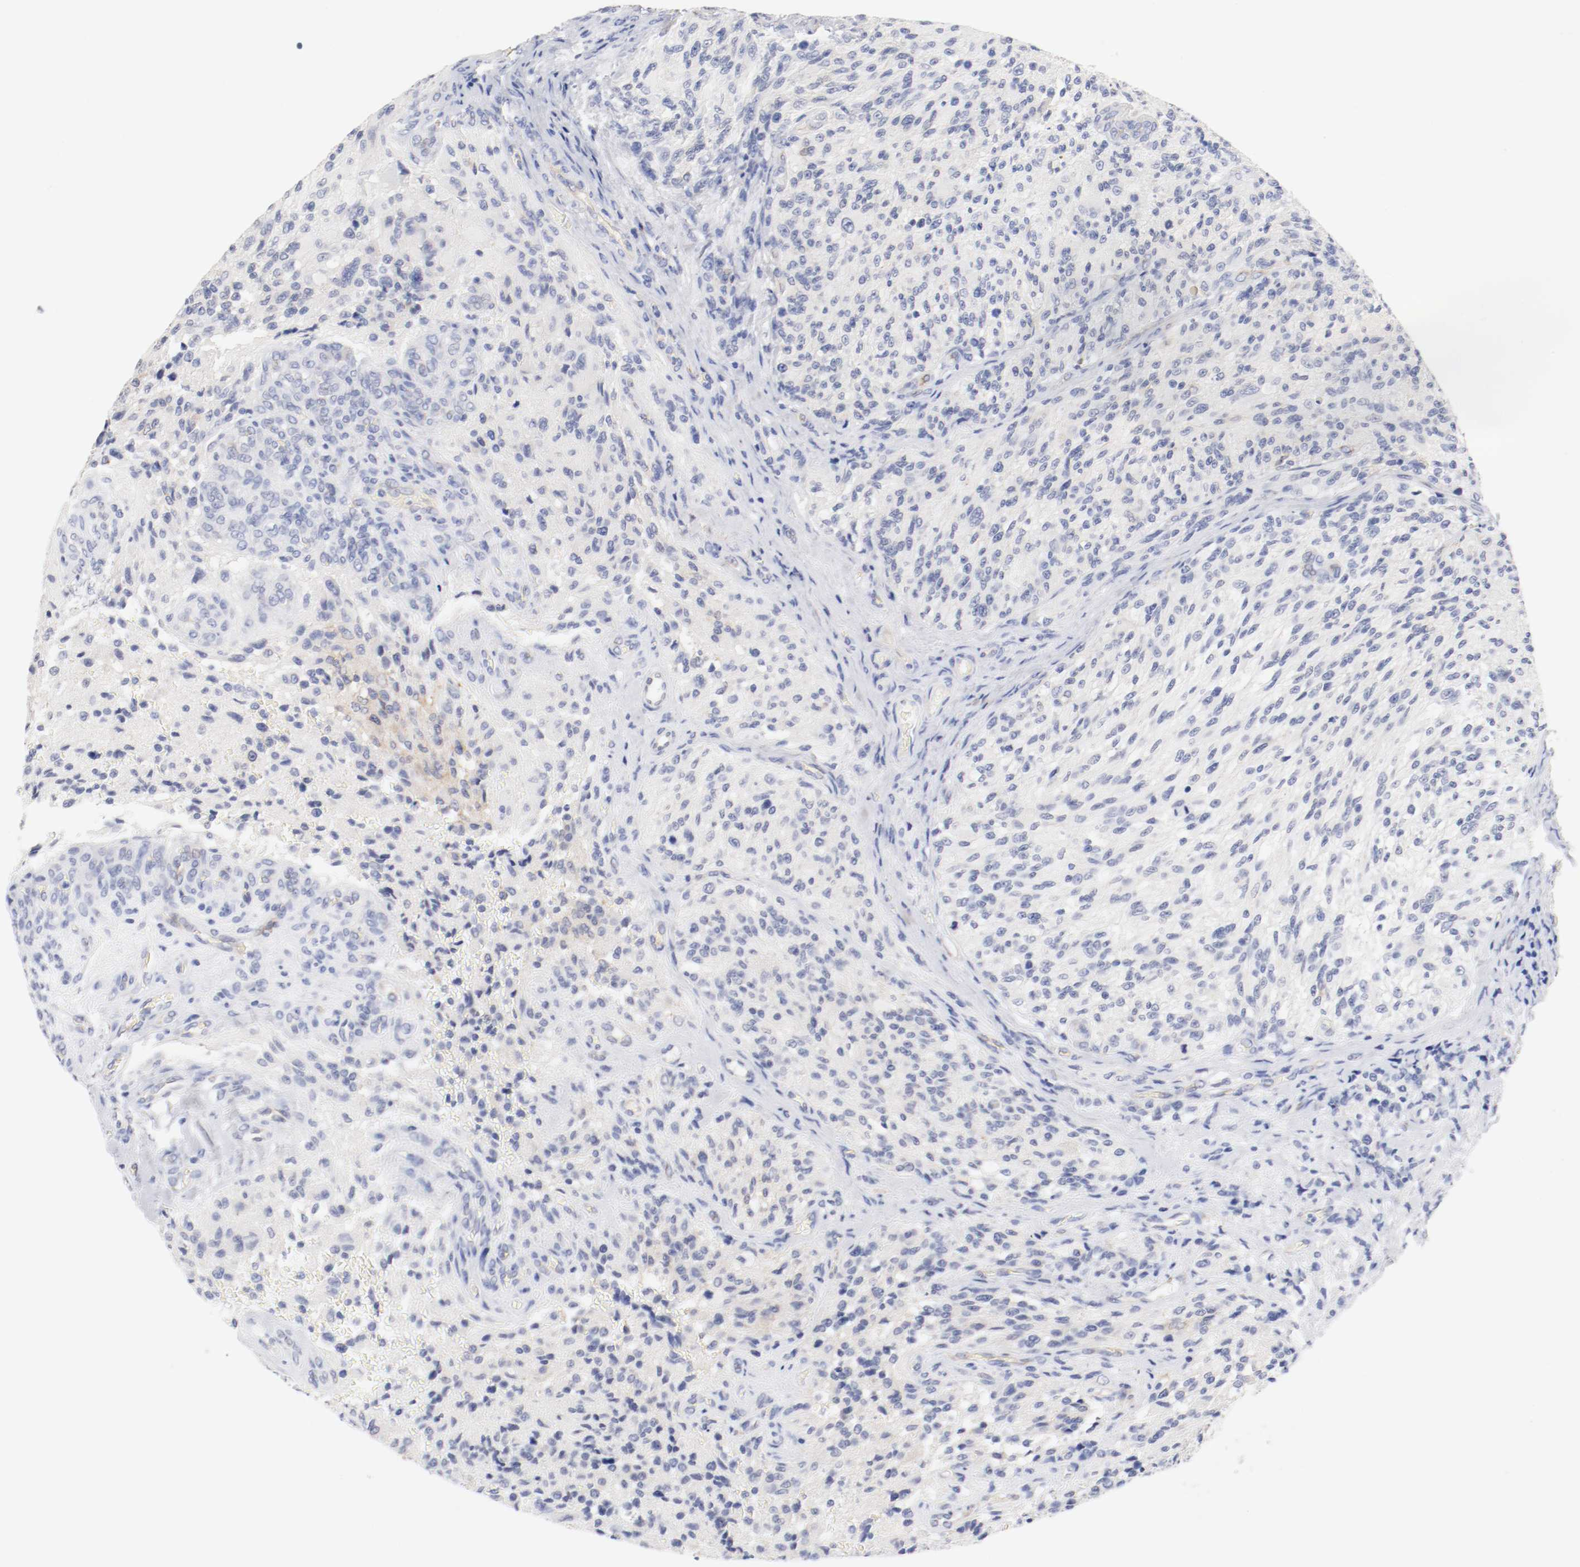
{"staining": {"intensity": "negative", "quantity": "none", "location": "none"}, "tissue": "glioma", "cell_type": "Tumor cells", "image_type": "cancer", "snomed": [{"axis": "morphology", "description": "Normal tissue, NOS"}, {"axis": "morphology", "description": "Glioma, malignant, High grade"}, {"axis": "topography", "description": "Cerebral cortex"}], "caption": "Immunohistochemistry histopathology image of human glioma stained for a protein (brown), which shows no staining in tumor cells. (DAB (3,3'-diaminobenzidine) immunohistochemistry with hematoxylin counter stain).", "gene": "HOMER1", "patient": {"sex": "male", "age": 56}}